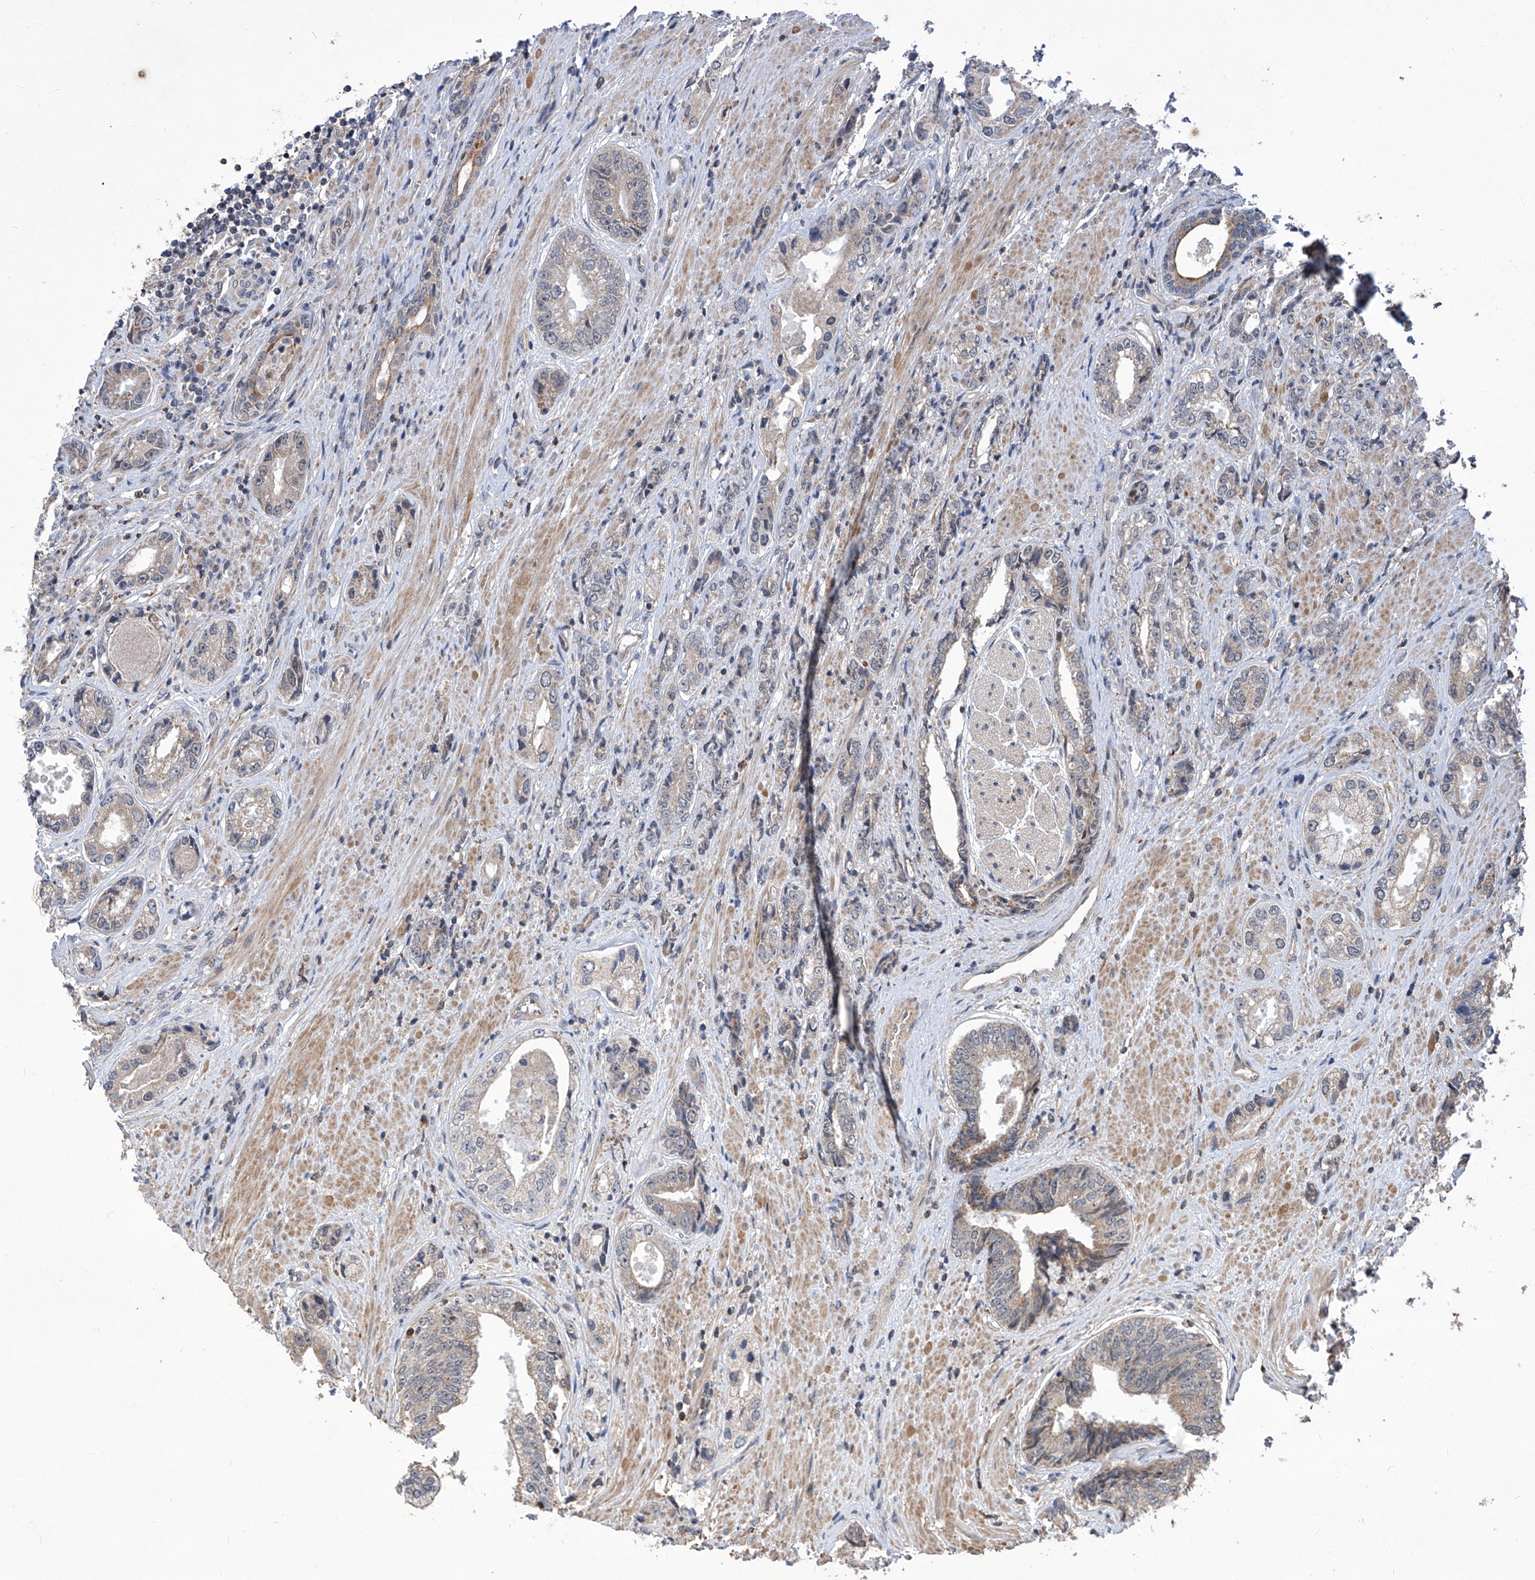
{"staining": {"intensity": "weak", "quantity": "<25%", "location": "cytoplasmic/membranous"}, "tissue": "prostate cancer", "cell_type": "Tumor cells", "image_type": "cancer", "snomed": [{"axis": "morphology", "description": "Adenocarcinoma, High grade"}, {"axis": "topography", "description": "Prostate"}], "caption": "Tumor cells are negative for brown protein staining in prostate cancer (adenocarcinoma (high-grade)).", "gene": "KIFC2", "patient": {"sex": "male", "age": 61}}